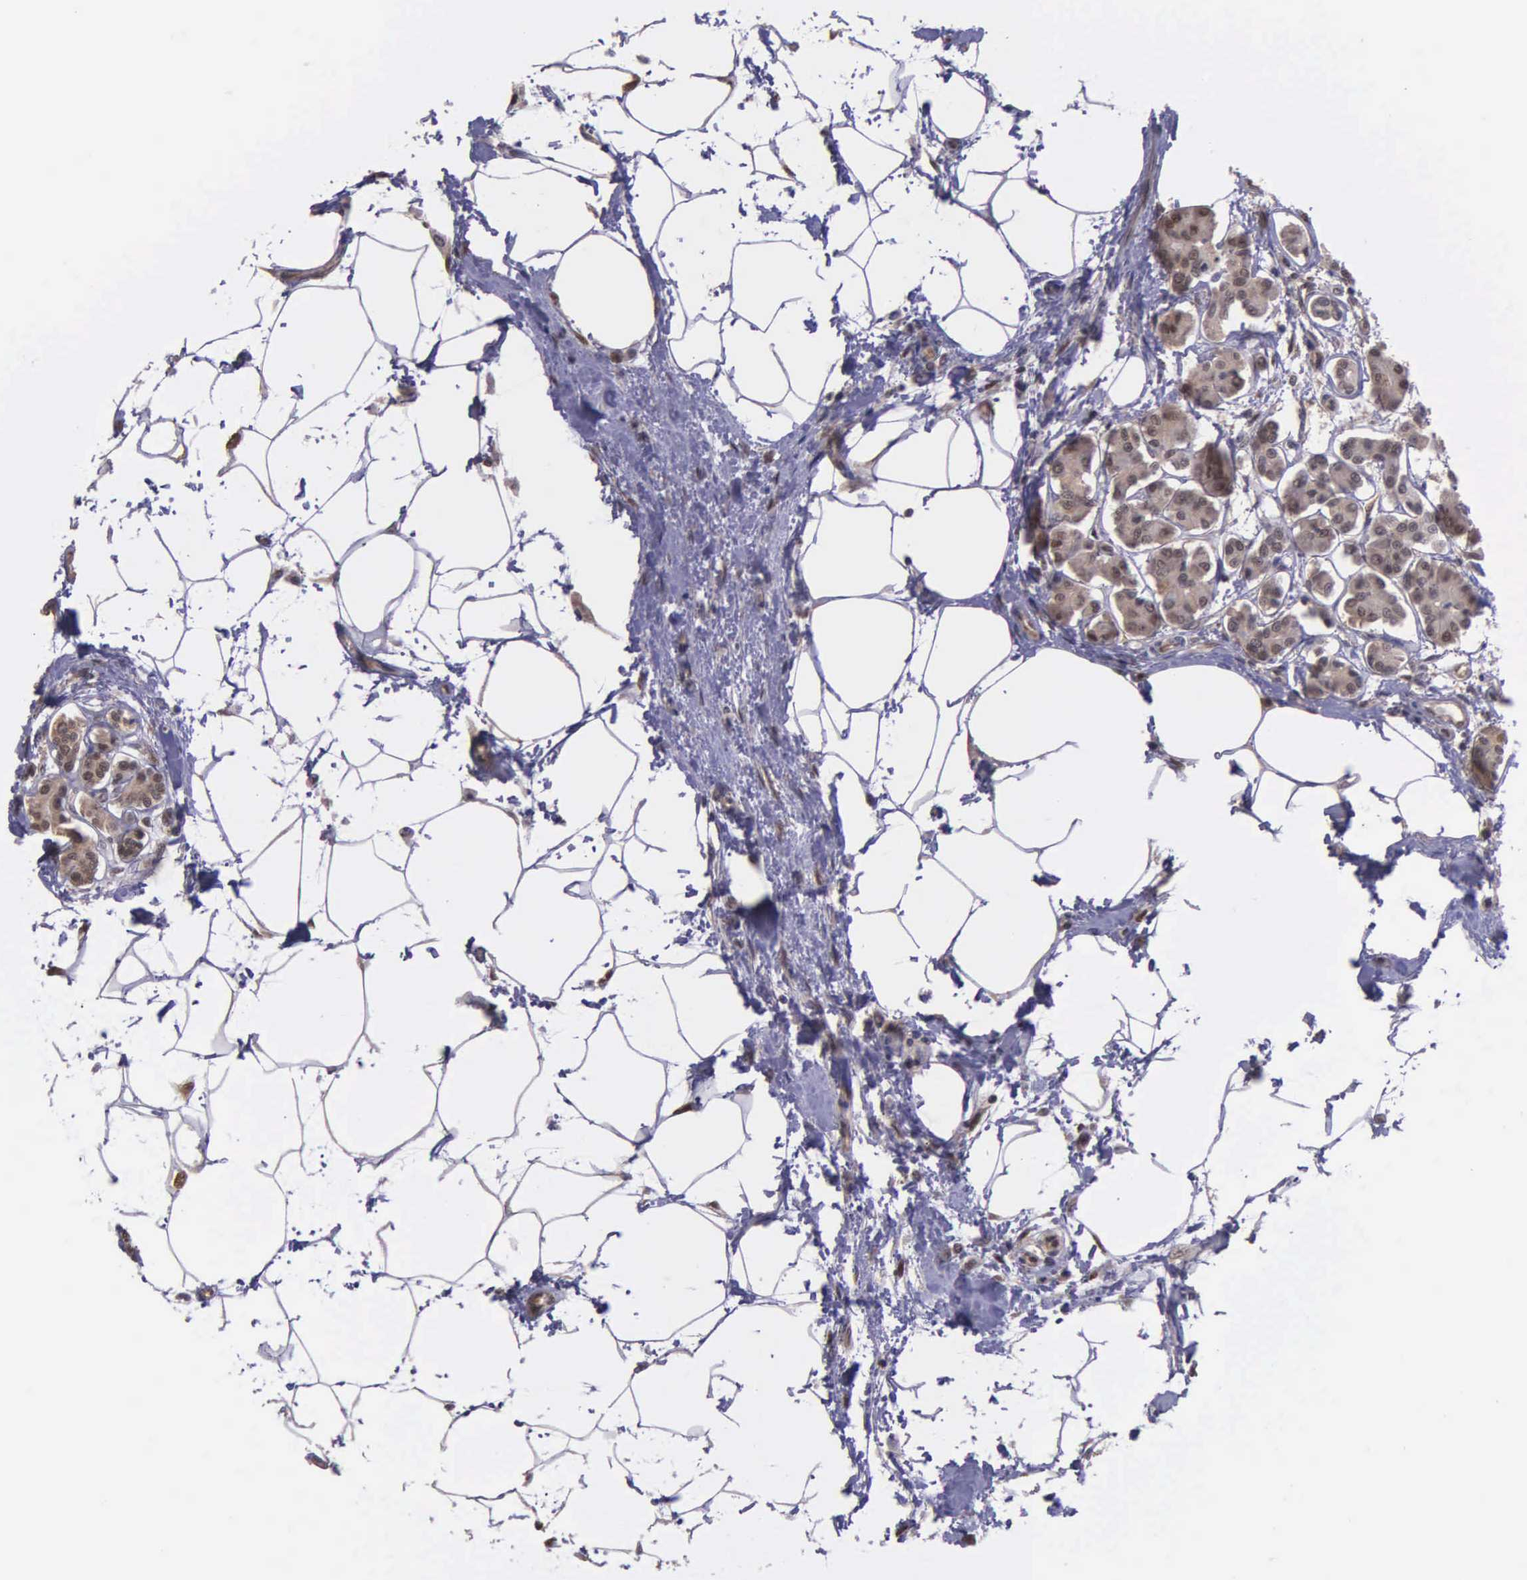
{"staining": {"intensity": "weak", "quantity": "25%-75%", "location": "cytoplasmic/membranous,nuclear"}, "tissue": "pancreas", "cell_type": "Exocrine glandular cells", "image_type": "normal", "snomed": [{"axis": "morphology", "description": "Normal tissue, NOS"}, {"axis": "topography", "description": "Pancreas"}, {"axis": "topography", "description": "Duodenum"}], "caption": "Immunohistochemical staining of benign pancreas demonstrates weak cytoplasmic/membranous,nuclear protein expression in about 25%-75% of exocrine glandular cells.", "gene": "PSMC1", "patient": {"sex": "male", "age": 79}}